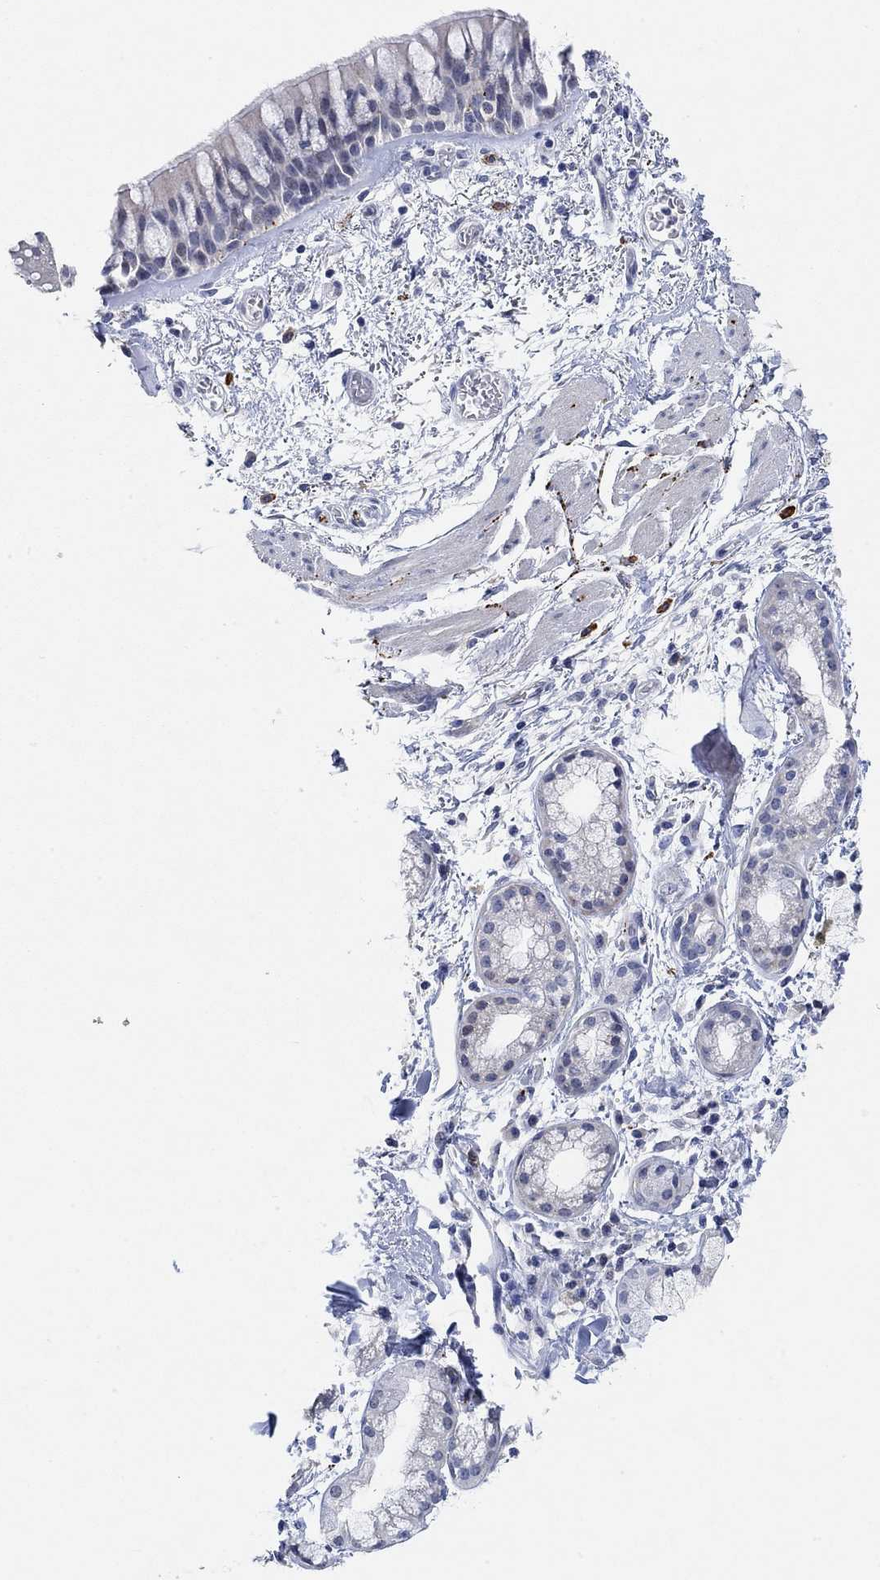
{"staining": {"intensity": "negative", "quantity": "none", "location": "none"}, "tissue": "bronchus", "cell_type": "Respiratory epithelial cells", "image_type": "normal", "snomed": [{"axis": "morphology", "description": "Normal tissue, NOS"}, {"axis": "topography", "description": "Bronchus"}, {"axis": "topography", "description": "Lung"}], "caption": "This is a histopathology image of immunohistochemistry staining of benign bronchus, which shows no positivity in respiratory epithelial cells.", "gene": "VAT1L", "patient": {"sex": "female", "age": 57}}